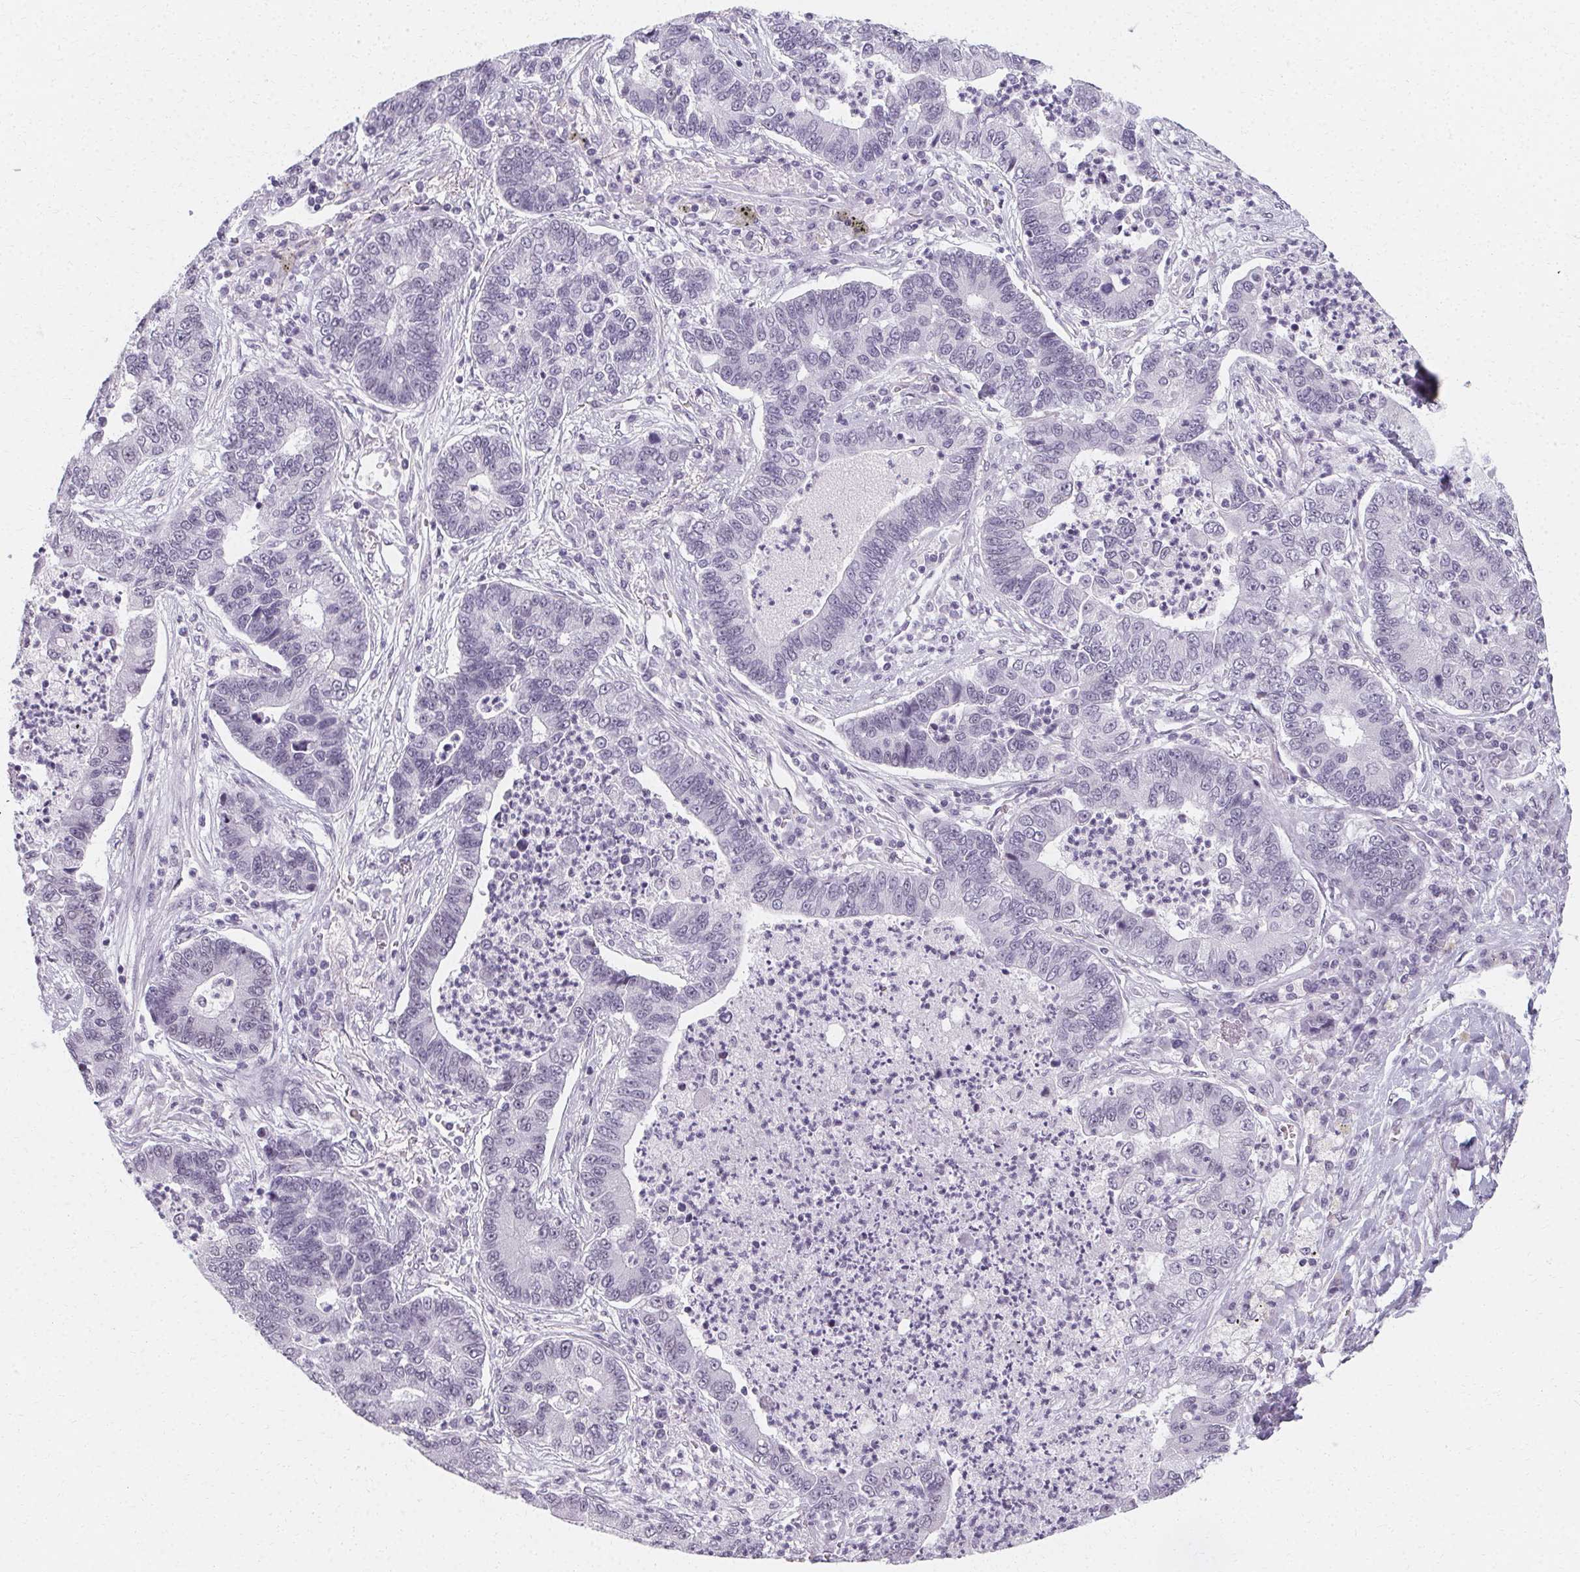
{"staining": {"intensity": "negative", "quantity": "none", "location": "none"}, "tissue": "lung cancer", "cell_type": "Tumor cells", "image_type": "cancer", "snomed": [{"axis": "morphology", "description": "Adenocarcinoma, NOS"}, {"axis": "topography", "description": "Lung"}], "caption": "Protein analysis of adenocarcinoma (lung) exhibits no significant expression in tumor cells. (DAB (3,3'-diaminobenzidine) immunohistochemistry (IHC) visualized using brightfield microscopy, high magnification).", "gene": "SYNPR", "patient": {"sex": "female", "age": 57}}